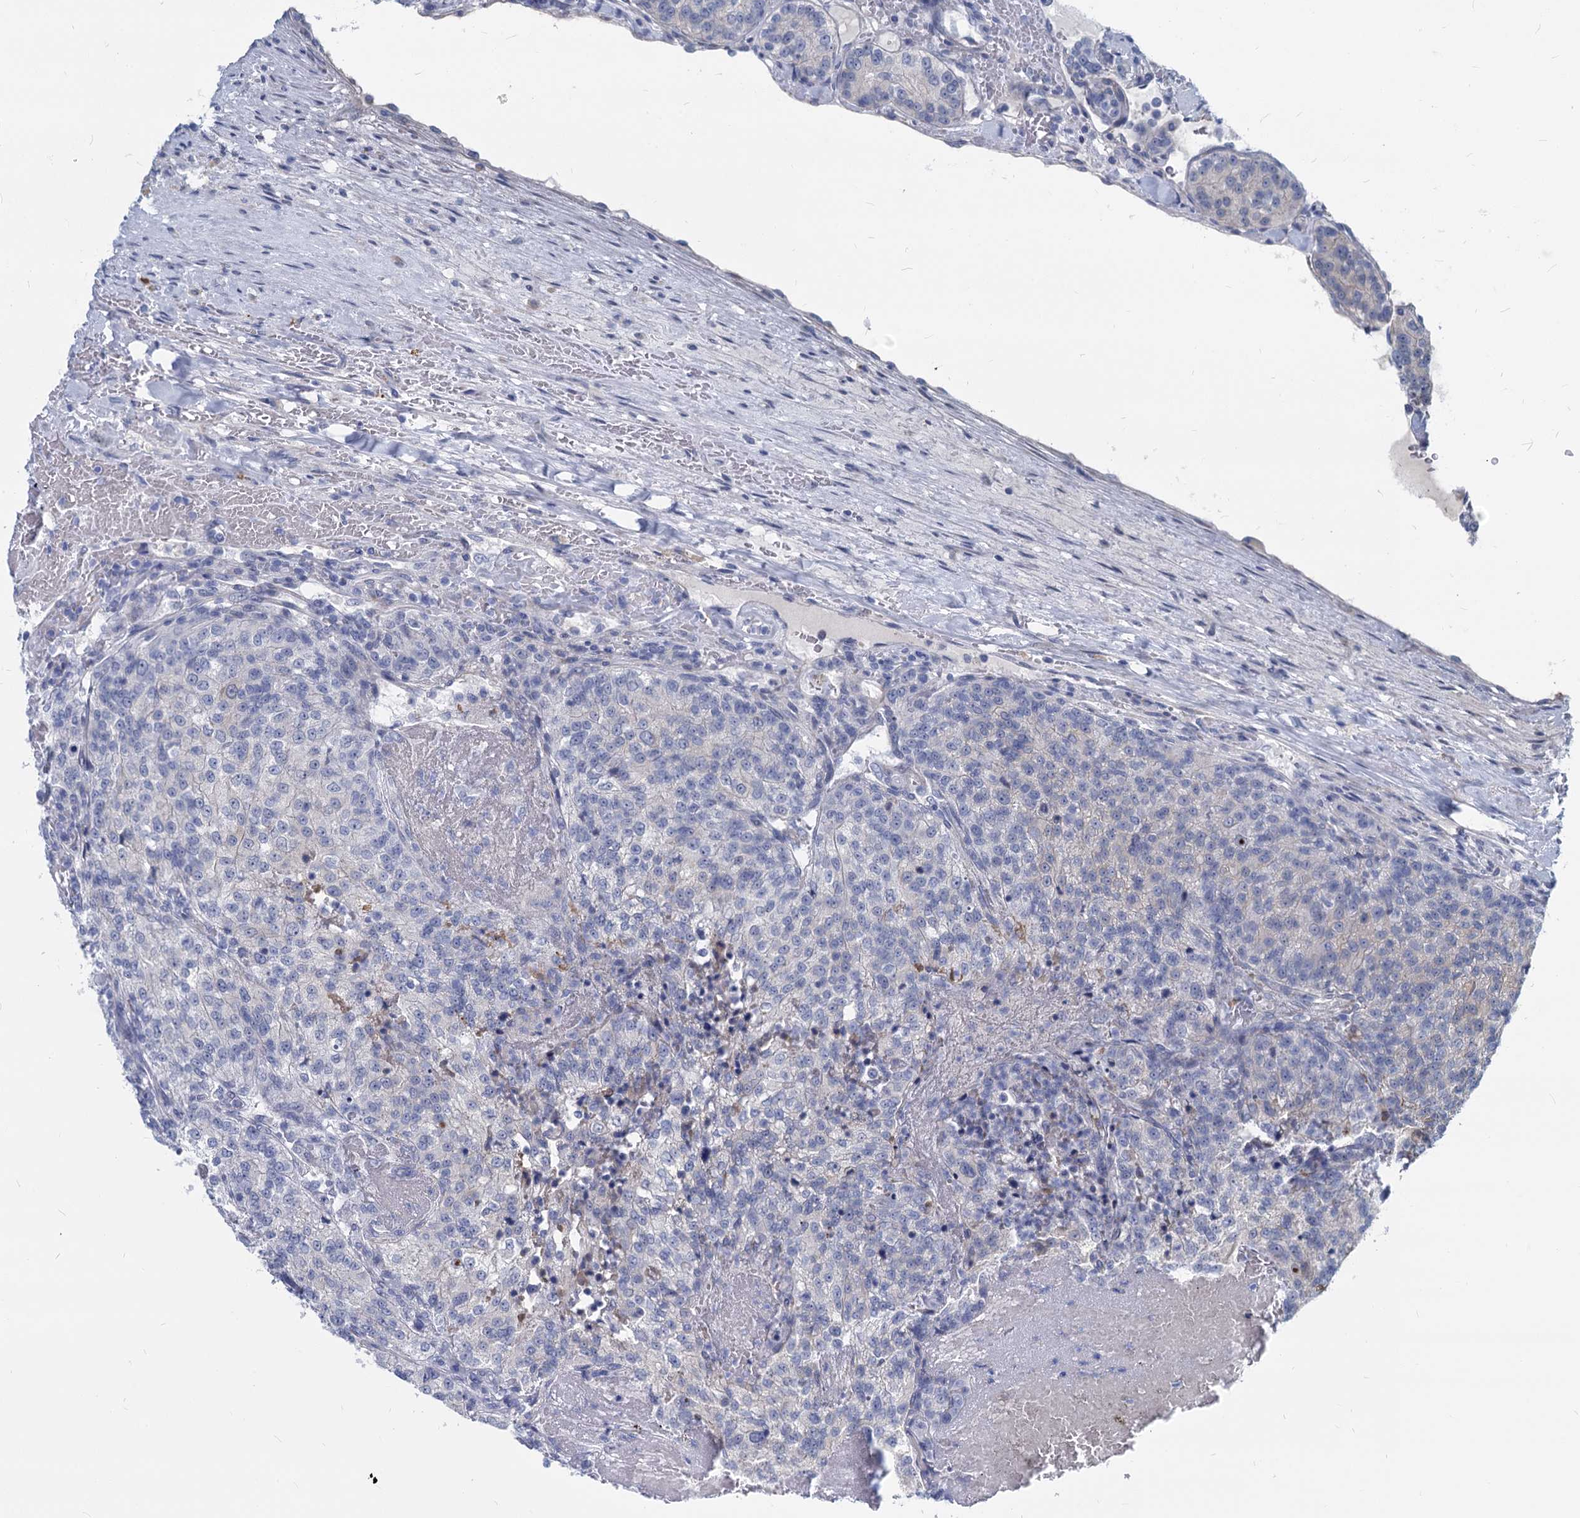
{"staining": {"intensity": "negative", "quantity": "none", "location": "none"}, "tissue": "renal cancer", "cell_type": "Tumor cells", "image_type": "cancer", "snomed": [{"axis": "morphology", "description": "Adenocarcinoma, NOS"}, {"axis": "topography", "description": "Kidney"}], "caption": "The photomicrograph demonstrates no staining of tumor cells in renal adenocarcinoma. Nuclei are stained in blue.", "gene": "GSTM3", "patient": {"sex": "female", "age": 63}}